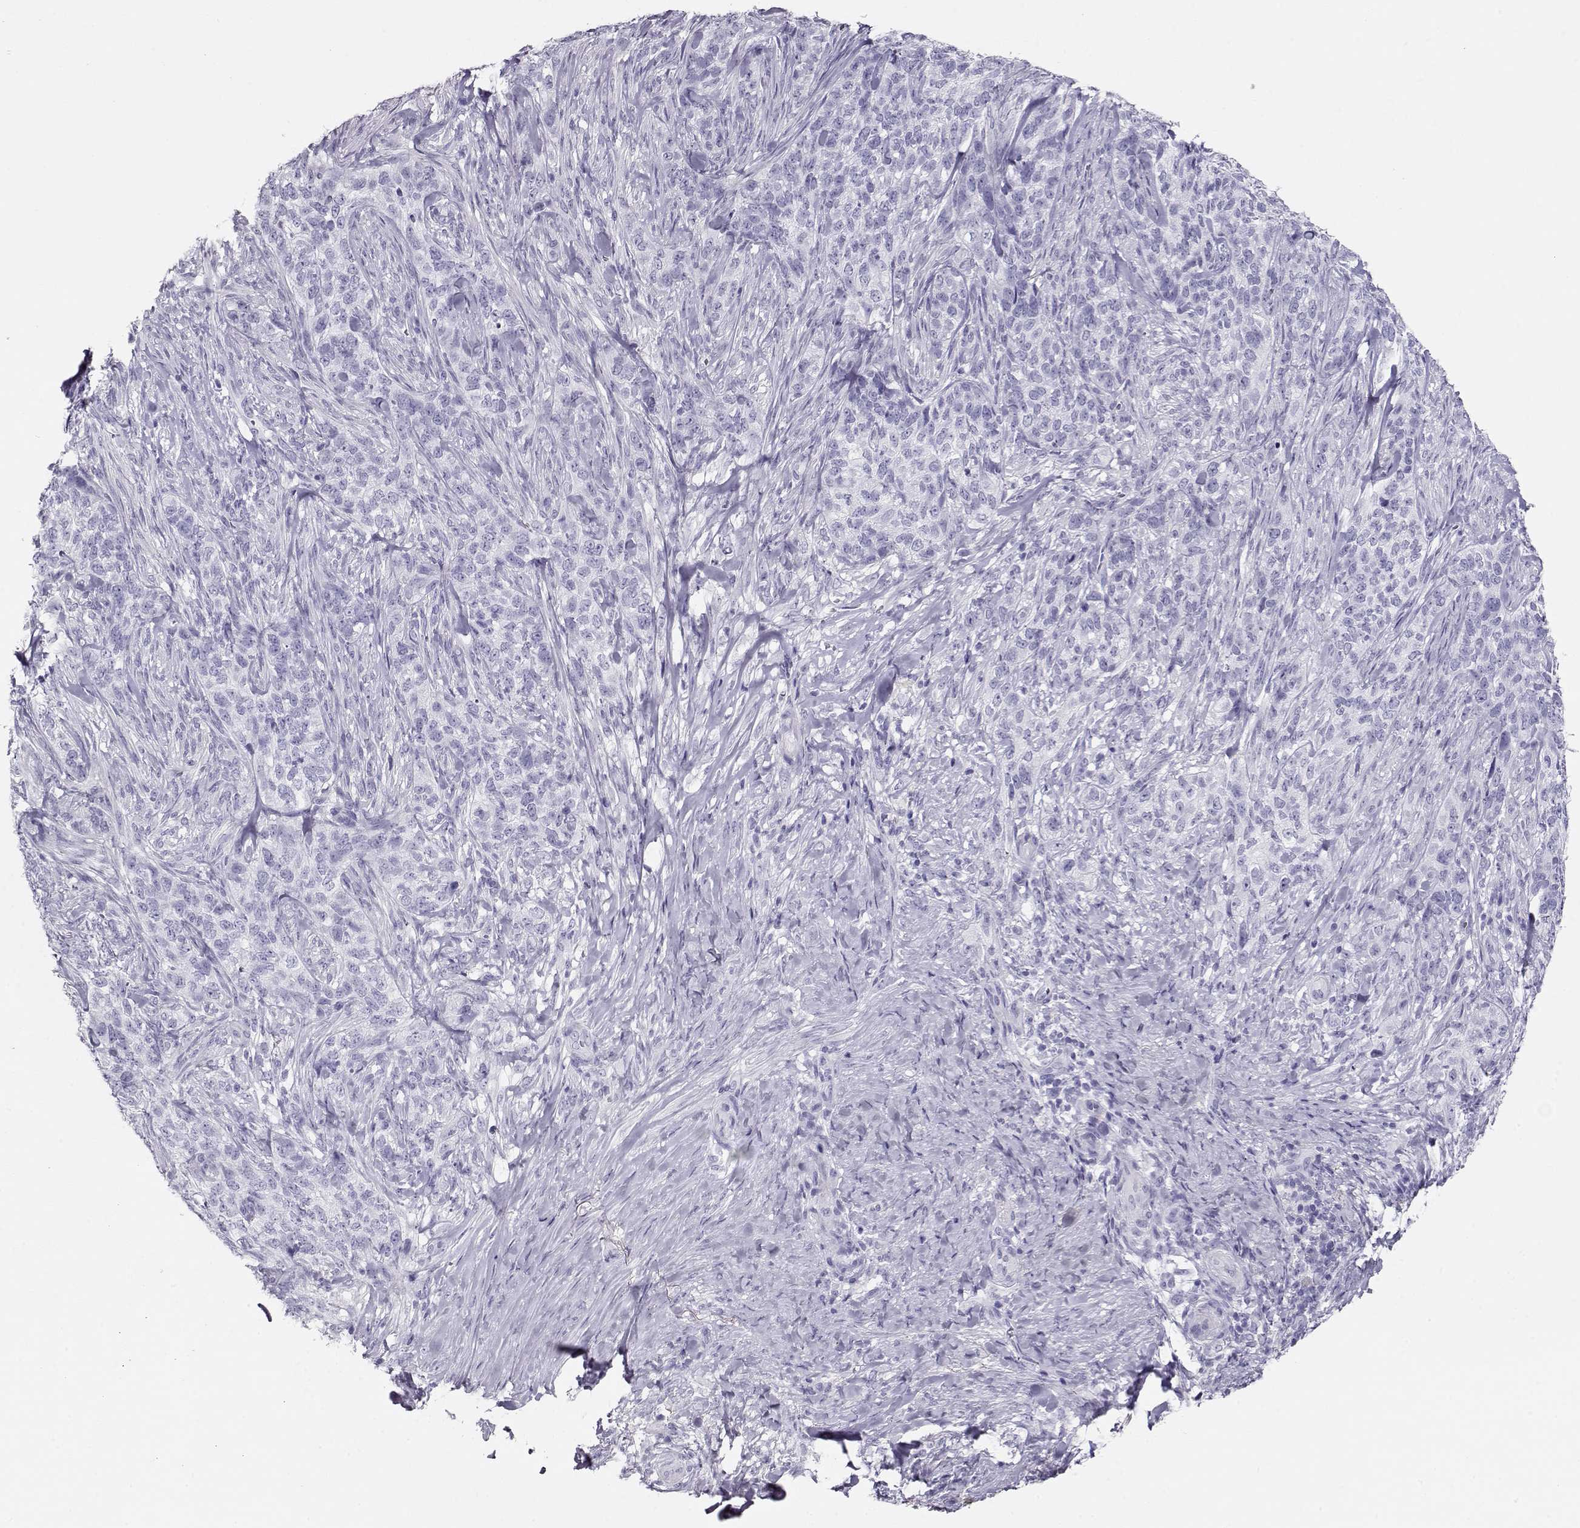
{"staining": {"intensity": "negative", "quantity": "none", "location": "none"}, "tissue": "skin cancer", "cell_type": "Tumor cells", "image_type": "cancer", "snomed": [{"axis": "morphology", "description": "Basal cell carcinoma"}, {"axis": "topography", "description": "Skin"}], "caption": "Micrograph shows no significant protein positivity in tumor cells of basal cell carcinoma (skin).", "gene": "ACTN2", "patient": {"sex": "female", "age": 69}}